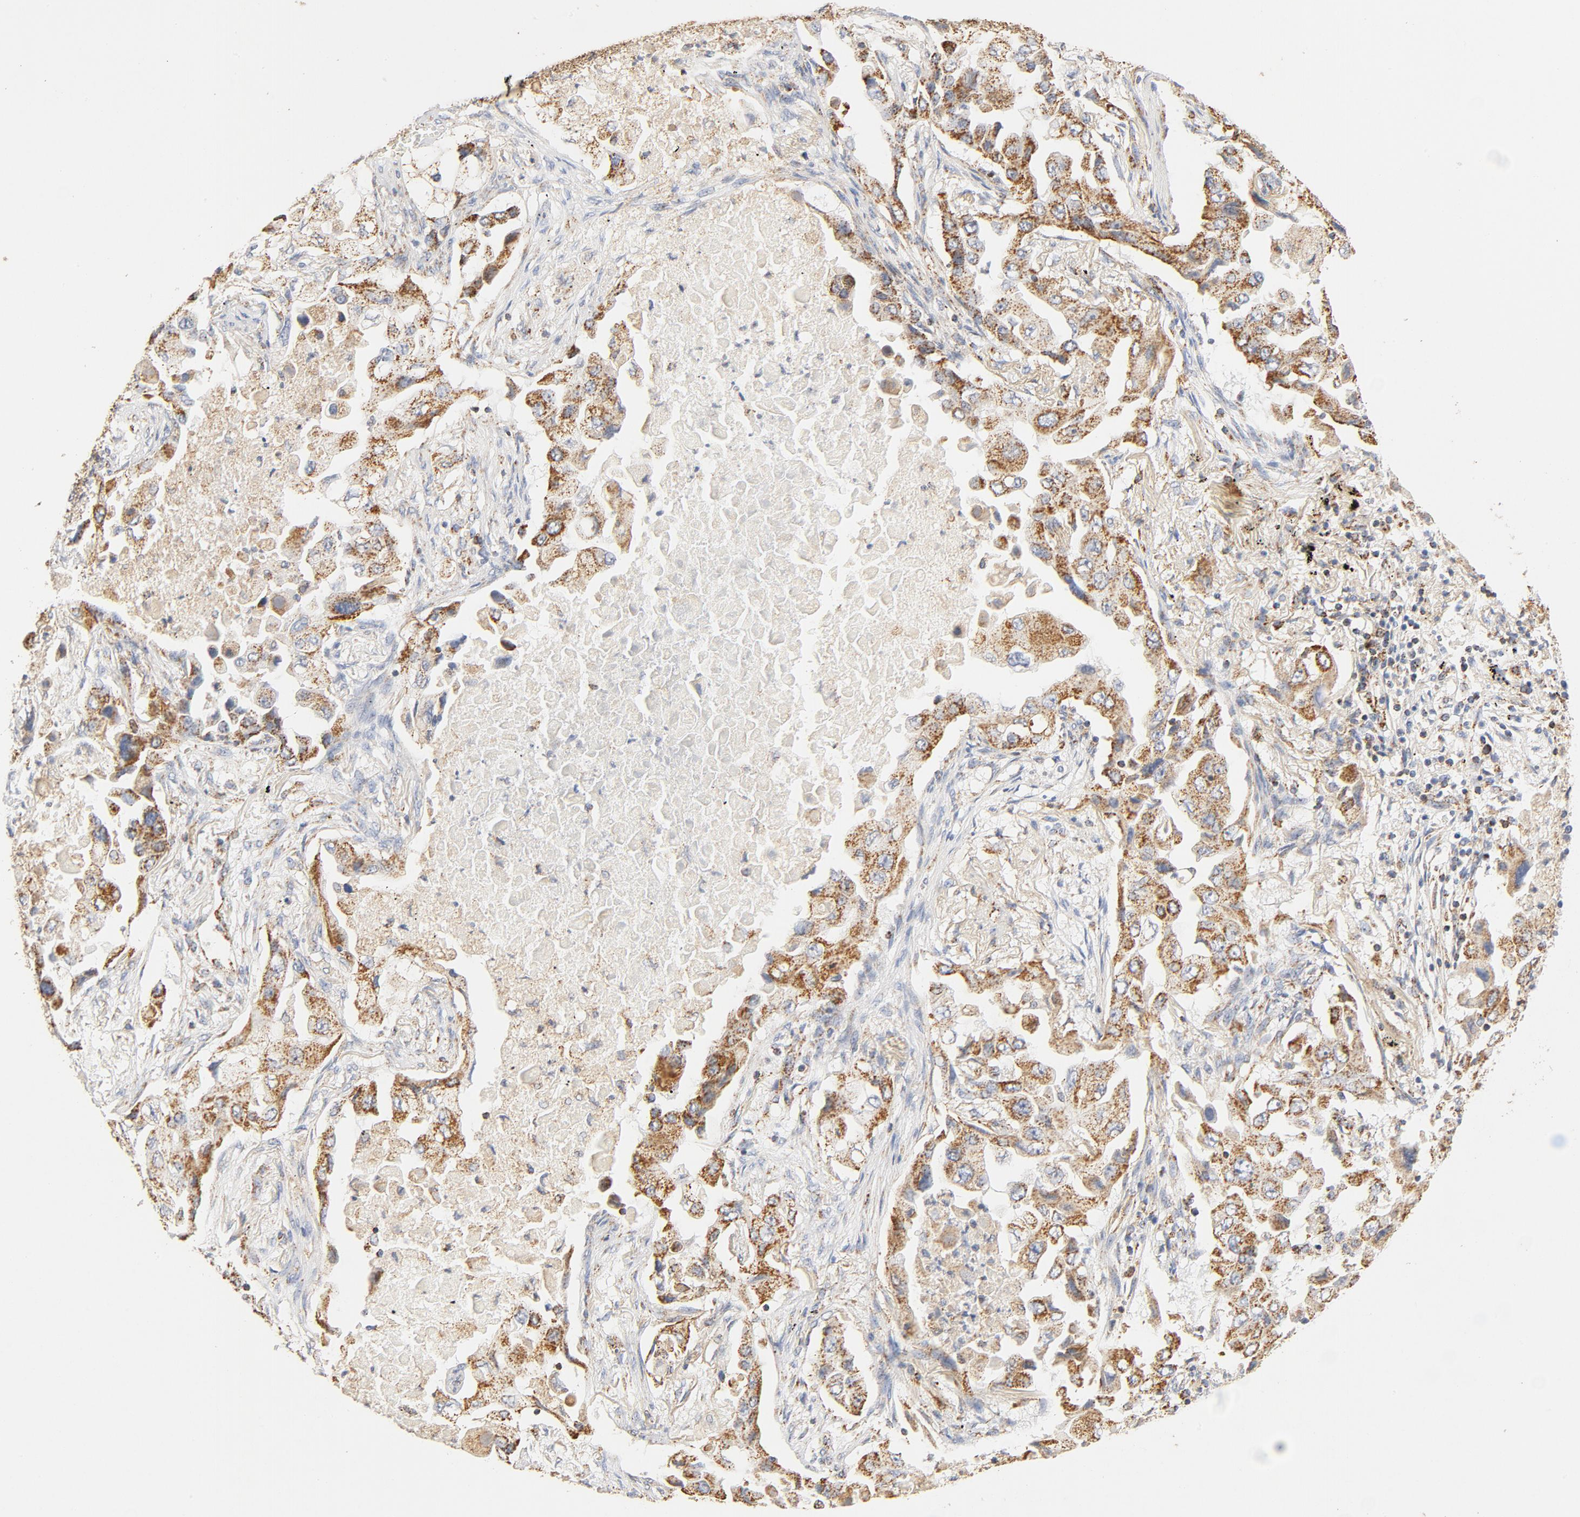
{"staining": {"intensity": "moderate", "quantity": ">75%", "location": "cytoplasmic/membranous"}, "tissue": "lung cancer", "cell_type": "Tumor cells", "image_type": "cancer", "snomed": [{"axis": "morphology", "description": "Adenocarcinoma, NOS"}, {"axis": "topography", "description": "Lung"}], "caption": "Immunohistochemistry (IHC) (DAB) staining of lung adenocarcinoma demonstrates moderate cytoplasmic/membranous protein expression in about >75% of tumor cells.", "gene": "COX4I1", "patient": {"sex": "female", "age": 65}}